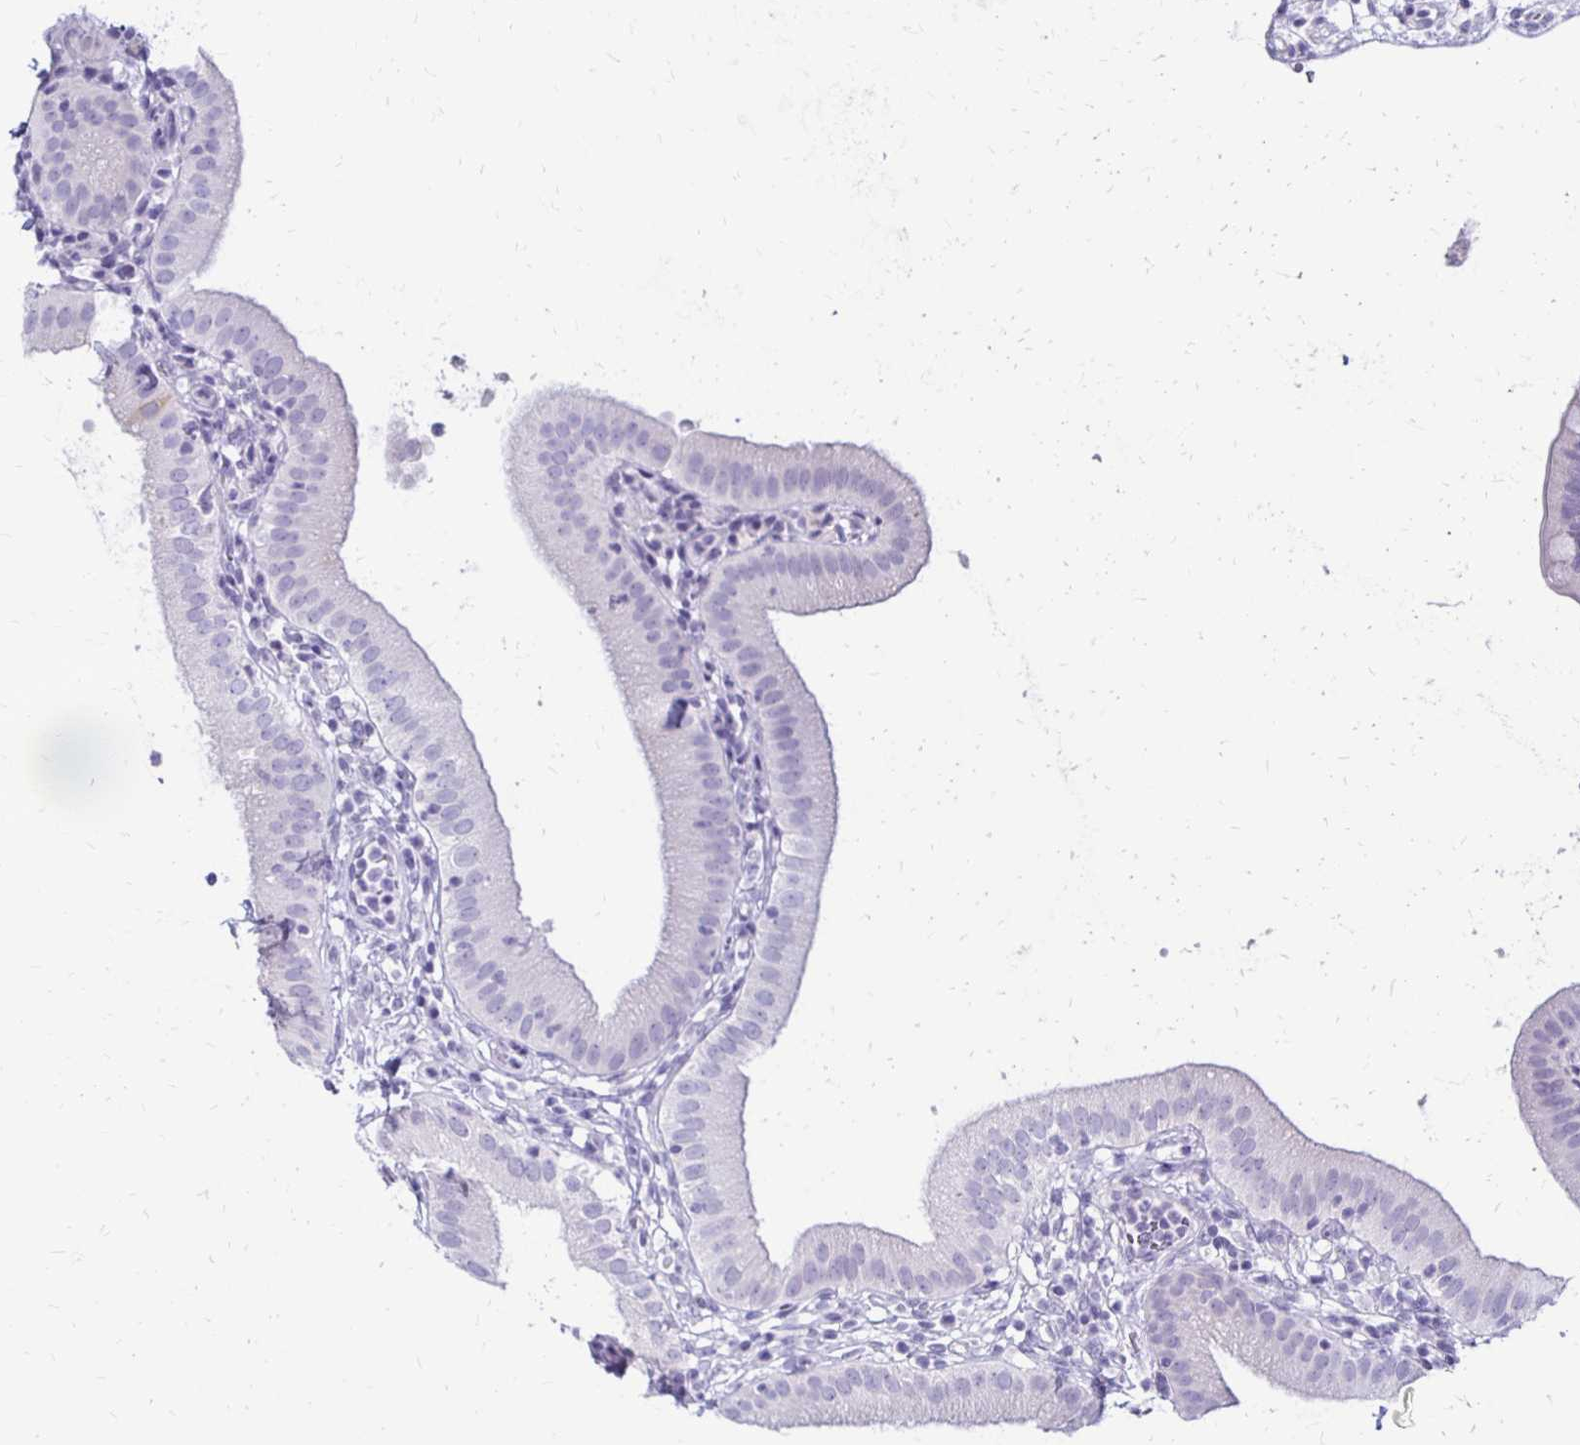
{"staining": {"intensity": "negative", "quantity": "none", "location": "none"}, "tissue": "gallbladder", "cell_type": "Glandular cells", "image_type": "normal", "snomed": [{"axis": "morphology", "description": "Normal tissue, NOS"}, {"axis": "topography", "description": "Gallbladder"}], "caption": "Glandular cells are negative for brown protein staining in benign gallbladder. (DAB (3,3'-diaminobenzidine) IHC with hematoxylin counter stain).", "gene": "RYR1", "patient": {"sex": "female", "age": 65}}